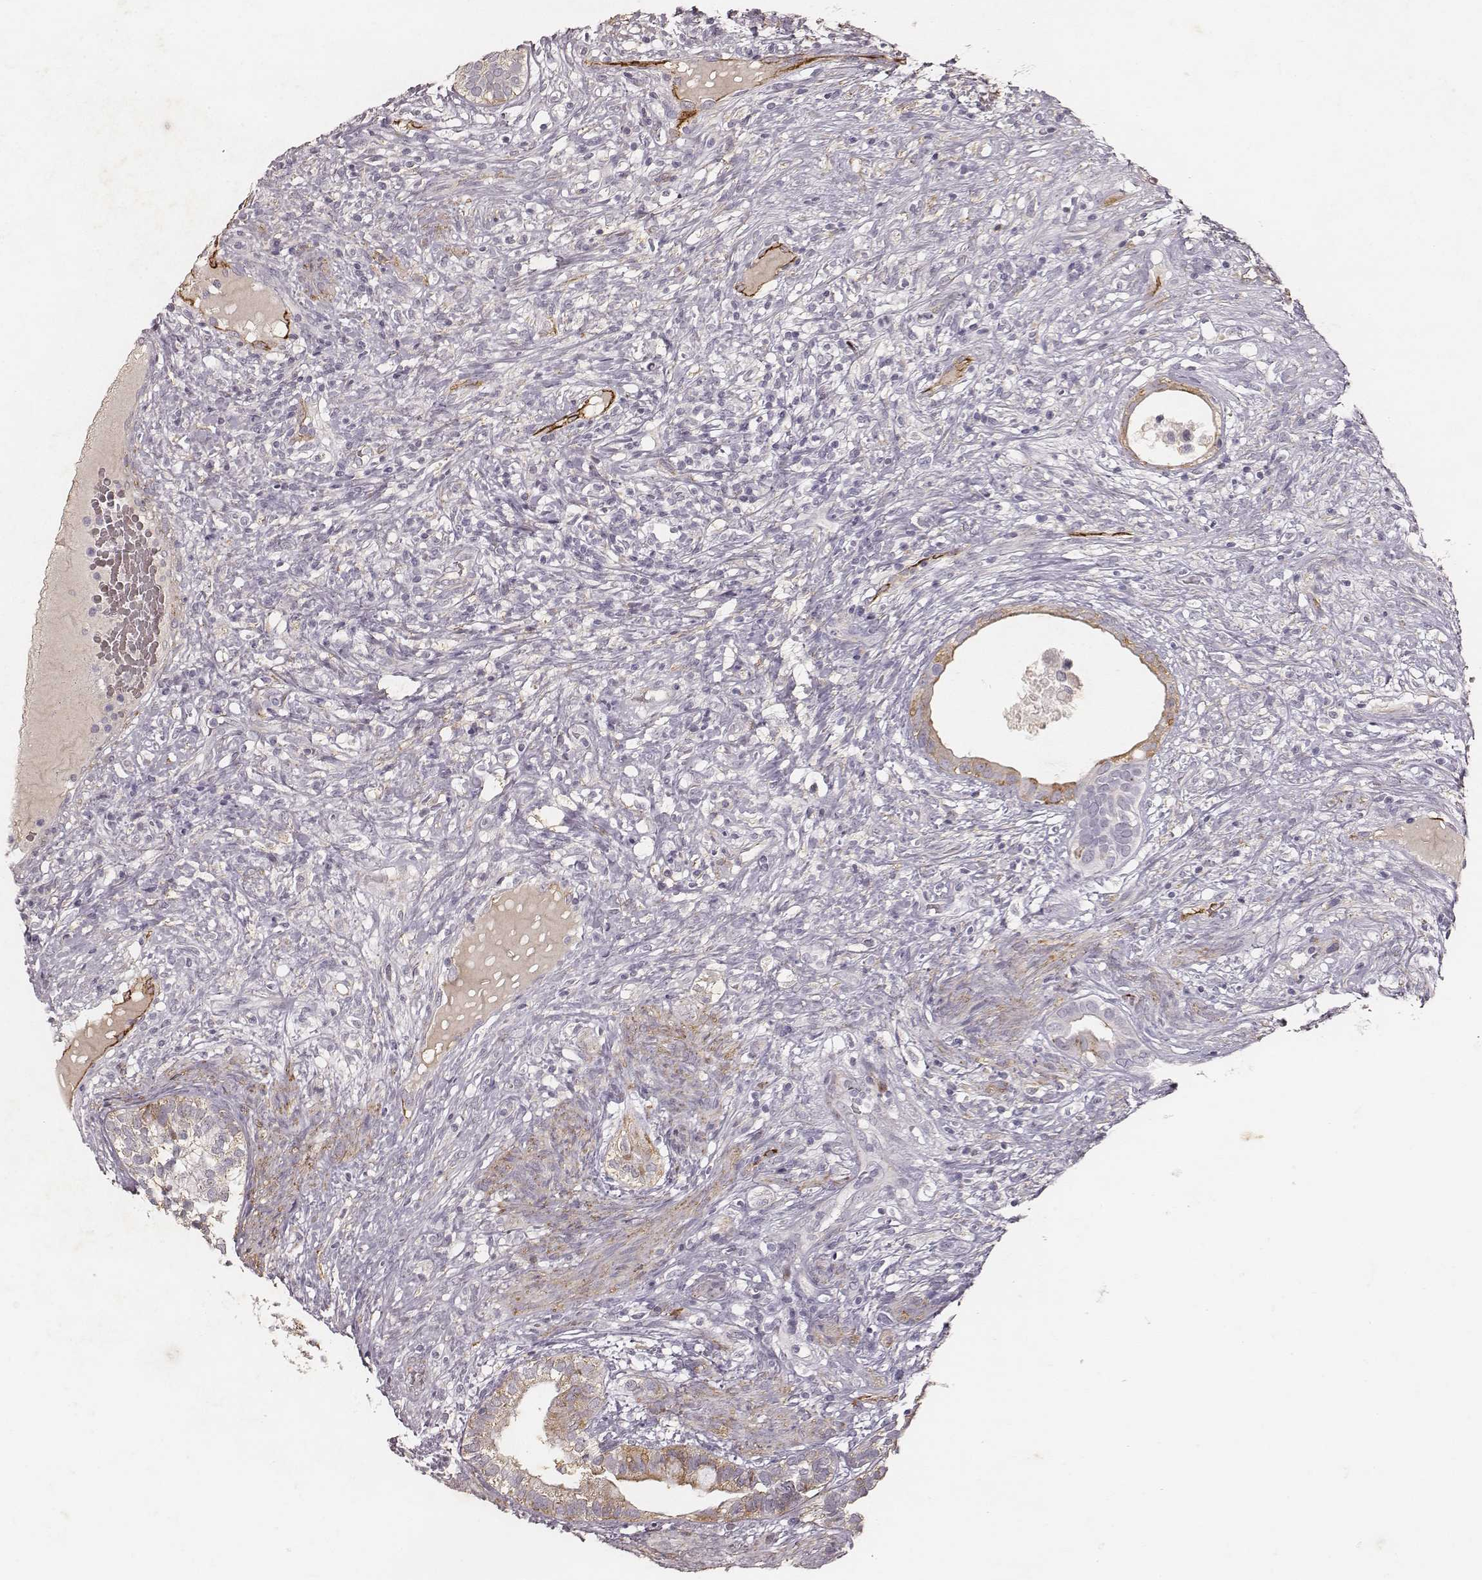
{"staining": {"intensity": "negative", "quantity": "none", "location": "none"}, "tissue": "testis cancer", "cell_type": "Tumor cells", "image_type": "cancer", "snomed": [{"axis": "morphology", "description": "Seminoma, NOS"}, {"axis": "morphology", "description": "Carcinoma, Embryonal, NOS"}, {"axis": "topography", "description": "Testis"}], "caption": "Immunohistochemistry (IHC) image of testis embryonal carcinoma stained for a protein (brown), which shows no positivity in tumor cells.", "gene": "MADCAM1", "patient": {"sex": "male", "age": 41}}